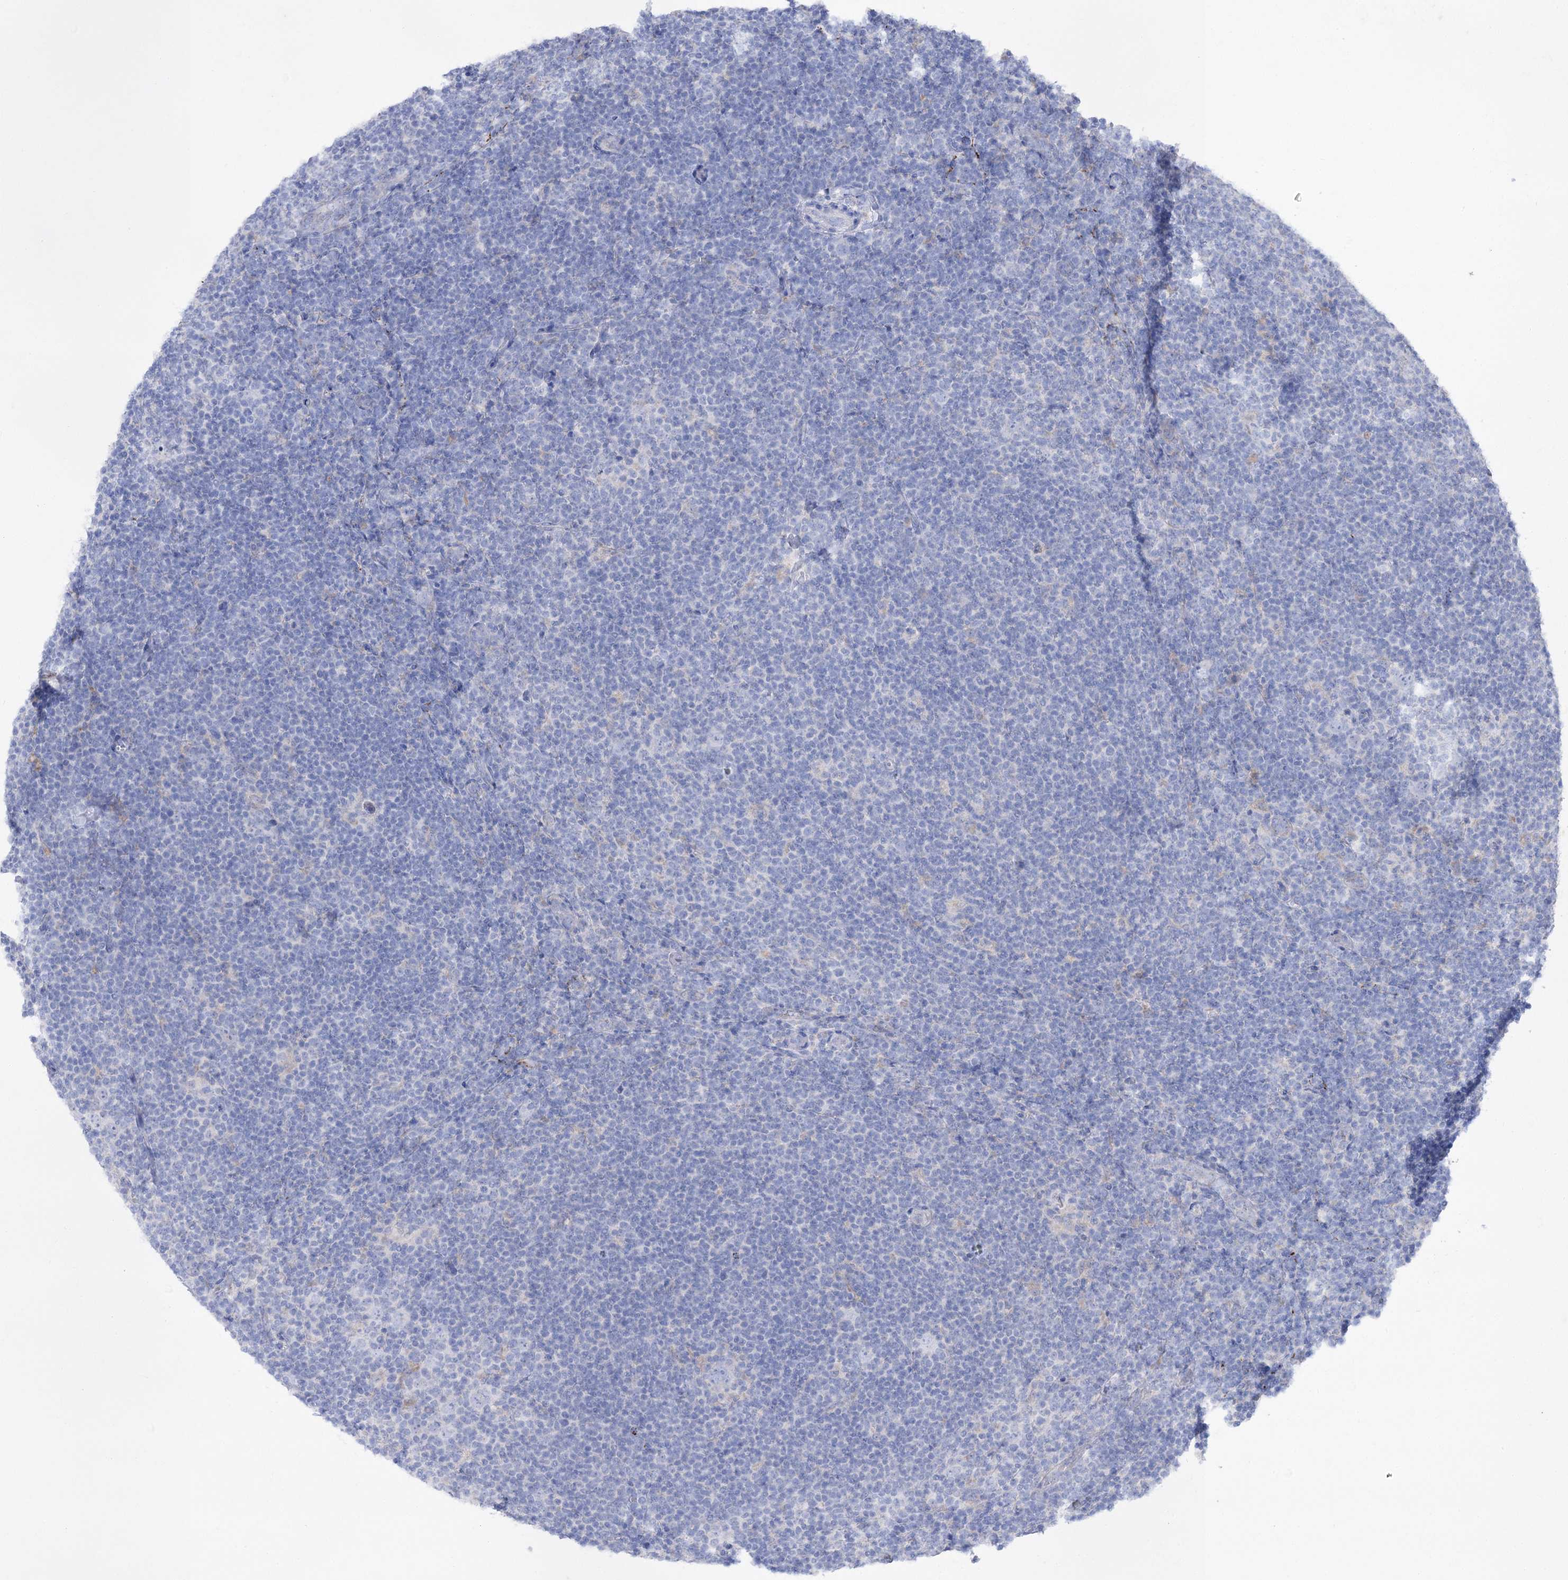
{"staining": {"intensity": "negative", "quantity": "none", "location": "none"}, "tissue": "lymphoma", "cell_type": "Tumor cells", "image_type": "cancer", "snomed": [{"axis": "morphology", "description": "Hodgkin's disease, NOS"}, {"axis": "topography", "description": "Lymph node"}], "caption": "The photomicrograph demonstrates no staining of tumor cells in Hodgkin's disease.", "gene": "NAGLU", "patient": {"sex": "female", "age": 57}}